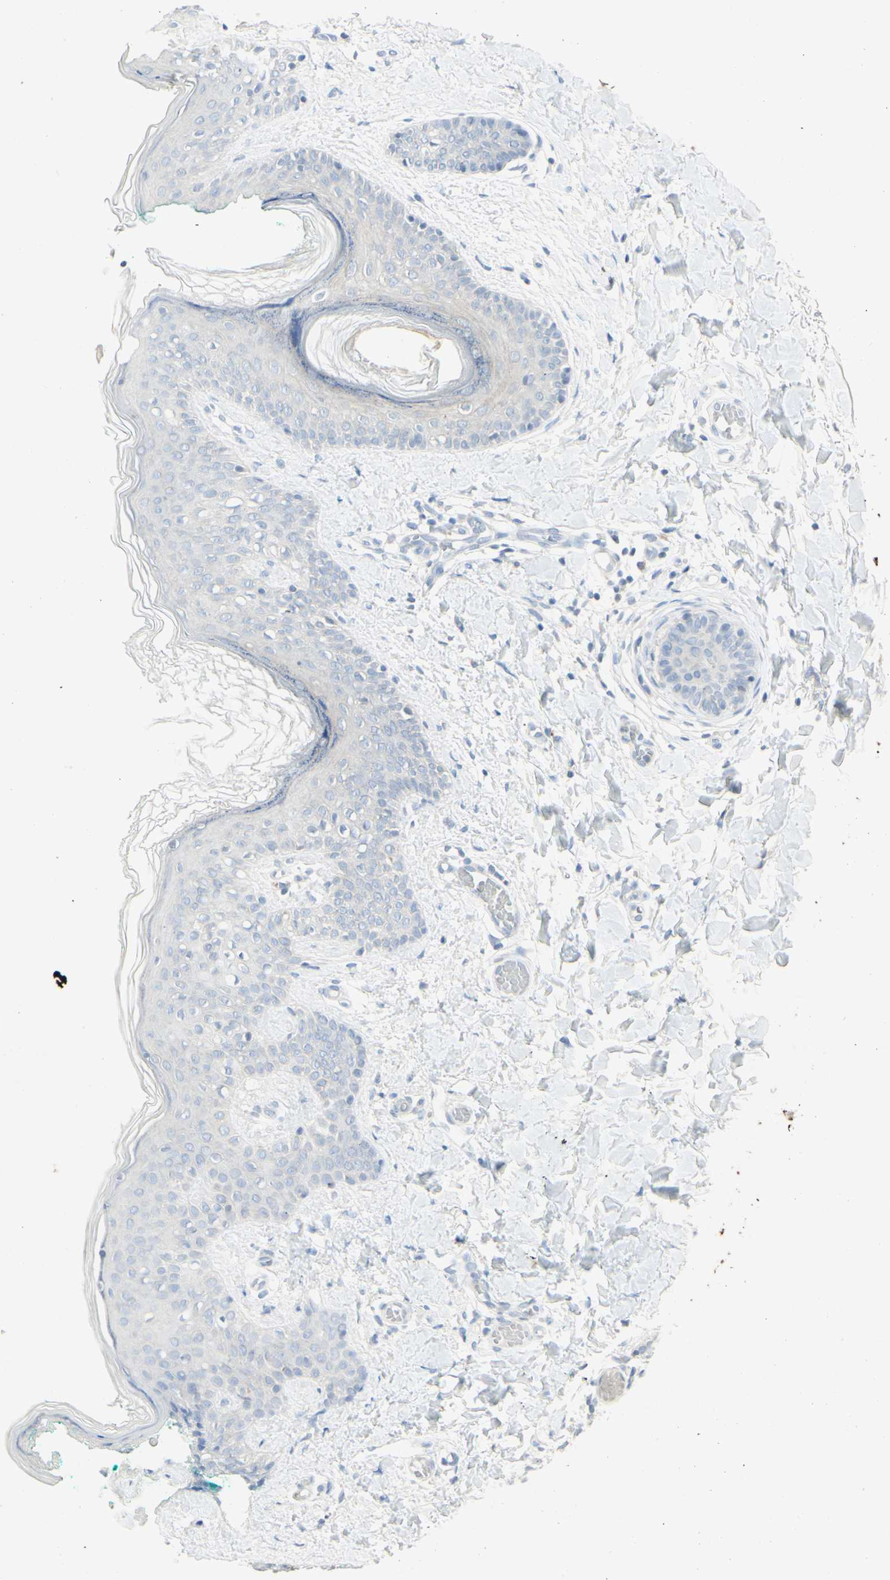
{"staining": {"intensity": "negative", "quantity": "none", "location": "none"}, "tissue": "skin", "cell_type": "Fibroblasts", "image_type": "normal", "snomed": [{"axis": "morphology", "description": "Normal tissue, NOS"}, {"axis": "topography", "description": "Skin"}], "caption": "The micrograph exhibits no significant expression in fibroblasts of skin. (DAB (3,3'-diaminobenzidine) immunohistochemistry (IHC) with hematoxylin counter stain).", "gene": "ATP6V1B1", "patient": {"sex": "male", "age": 16}}